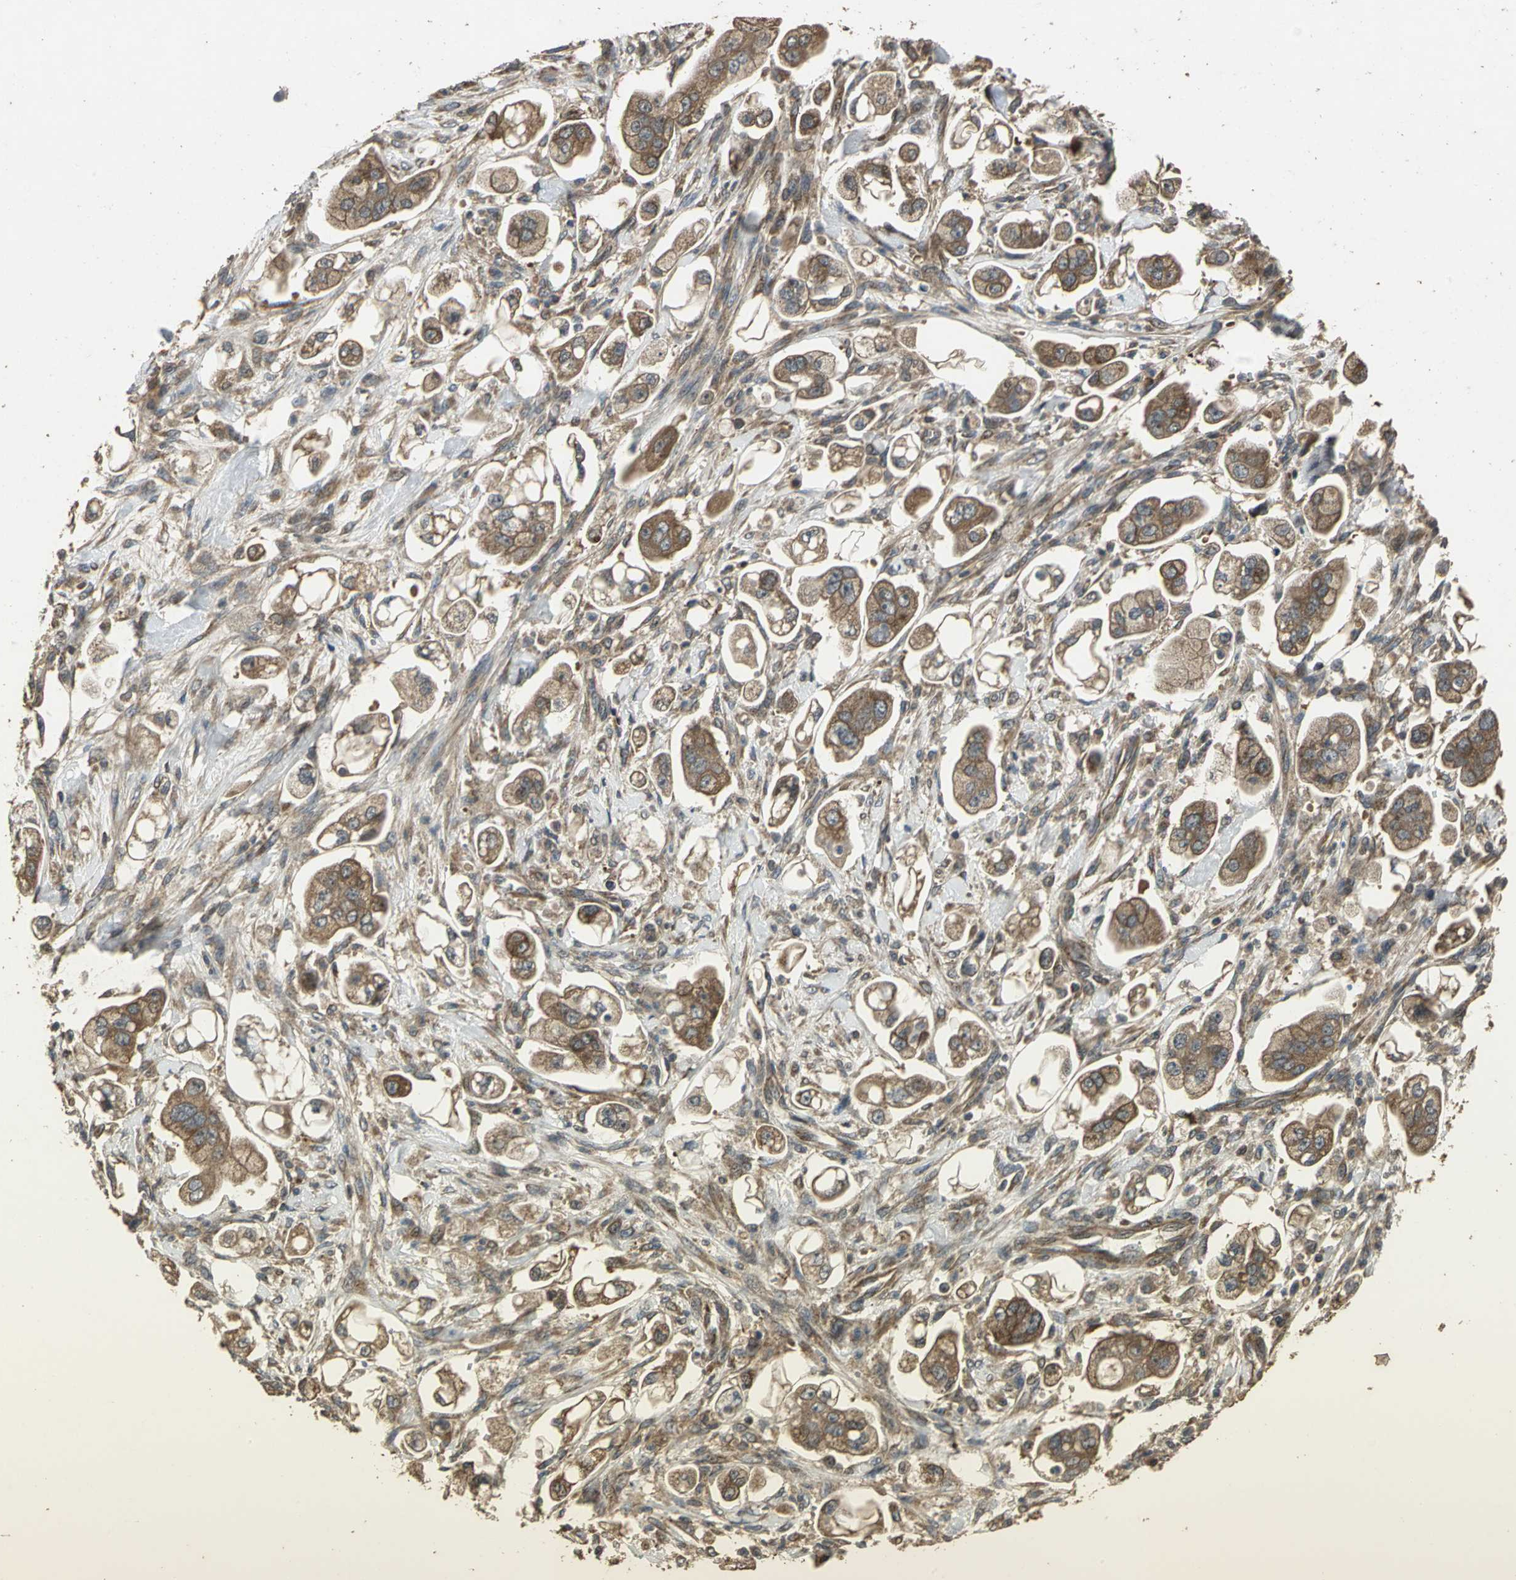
{"staining": {"intensity": "strong", "quantity": ">75%", "location": "cytoplasmic/membranous"}, "tissue": "stomach cancer", "cell_type": "Tumor cells", "image_type": "cancer", "snomed": [{"axis": "morphology", "description": "Adenocarcinoma, NOS"}, {"axis": "topography", "description": "Stomach"}], "caption": "Immunohistochemistry photomicrograph of neoplastic tissue: human stomach adenocarcinoma stained using immunohistochemistry shows high levels of strong protein expression localized specifically in the cytoplasmic/membranous of tumor cells, appearing as a cytoplasmic/membranous brown color.", "gene": "KANK1", "patient": {"sex": "male", "age": 62}}